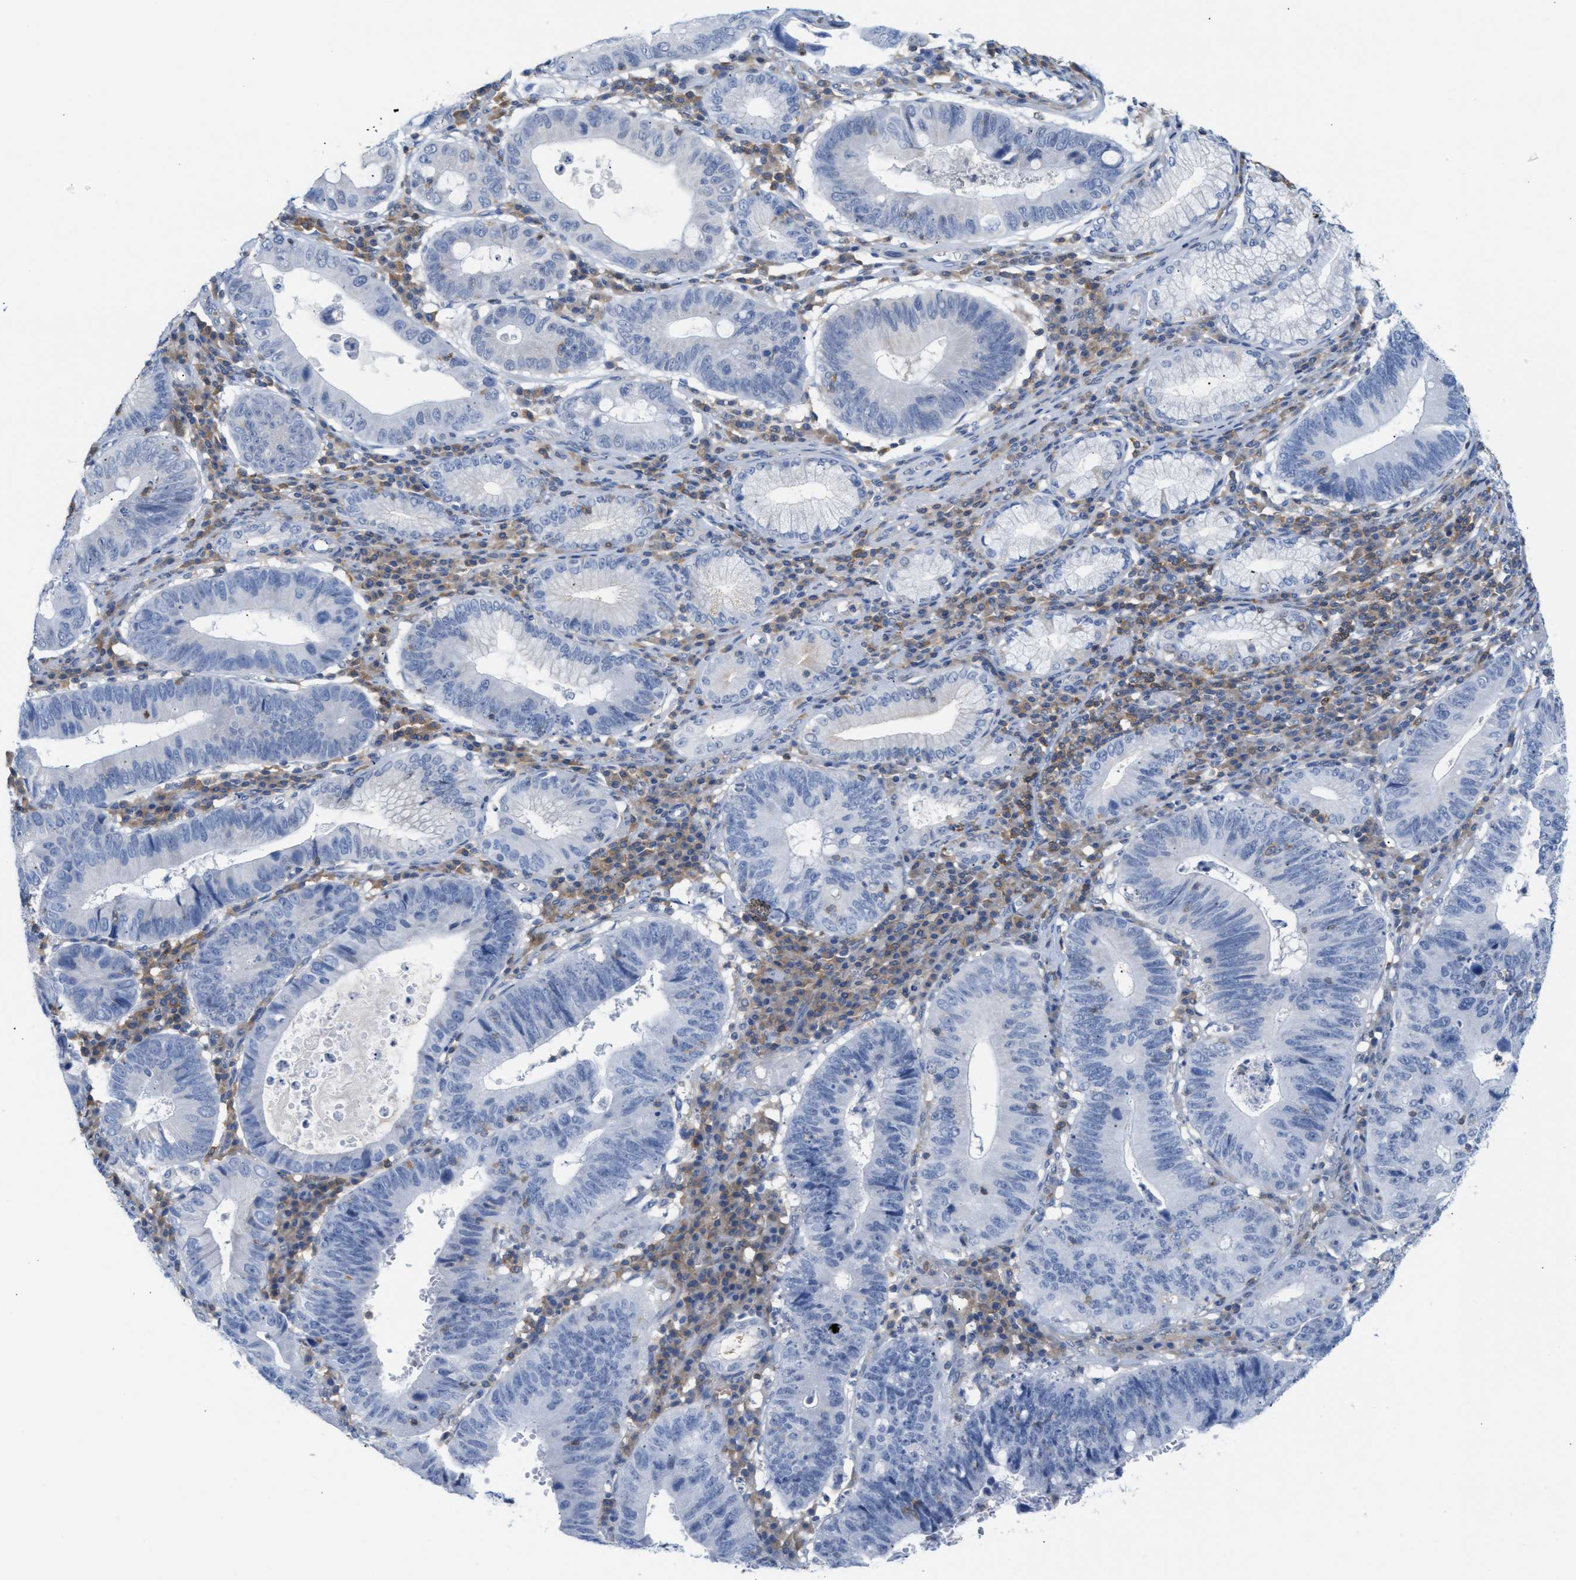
{"staining": {"intensity": "negative", "quantity": "none", "location": "none"}, "tissue": "stomach cancer", "cell_type": "Tumor cells", "image_type": "cancer", "snomed": [{"axis": "morphology", "description": "Adenocarcinoma, NOS"}, {"axis": "topography", "description": "Stomach"}], "caption": "High power microscopy photomicrograph of an immunohistochemistry (IHC) image of stomach cancer, revealing no significant expression in tumor cells.", "gene": "IL16", "patient": {"sex": "male", "age": 59}}